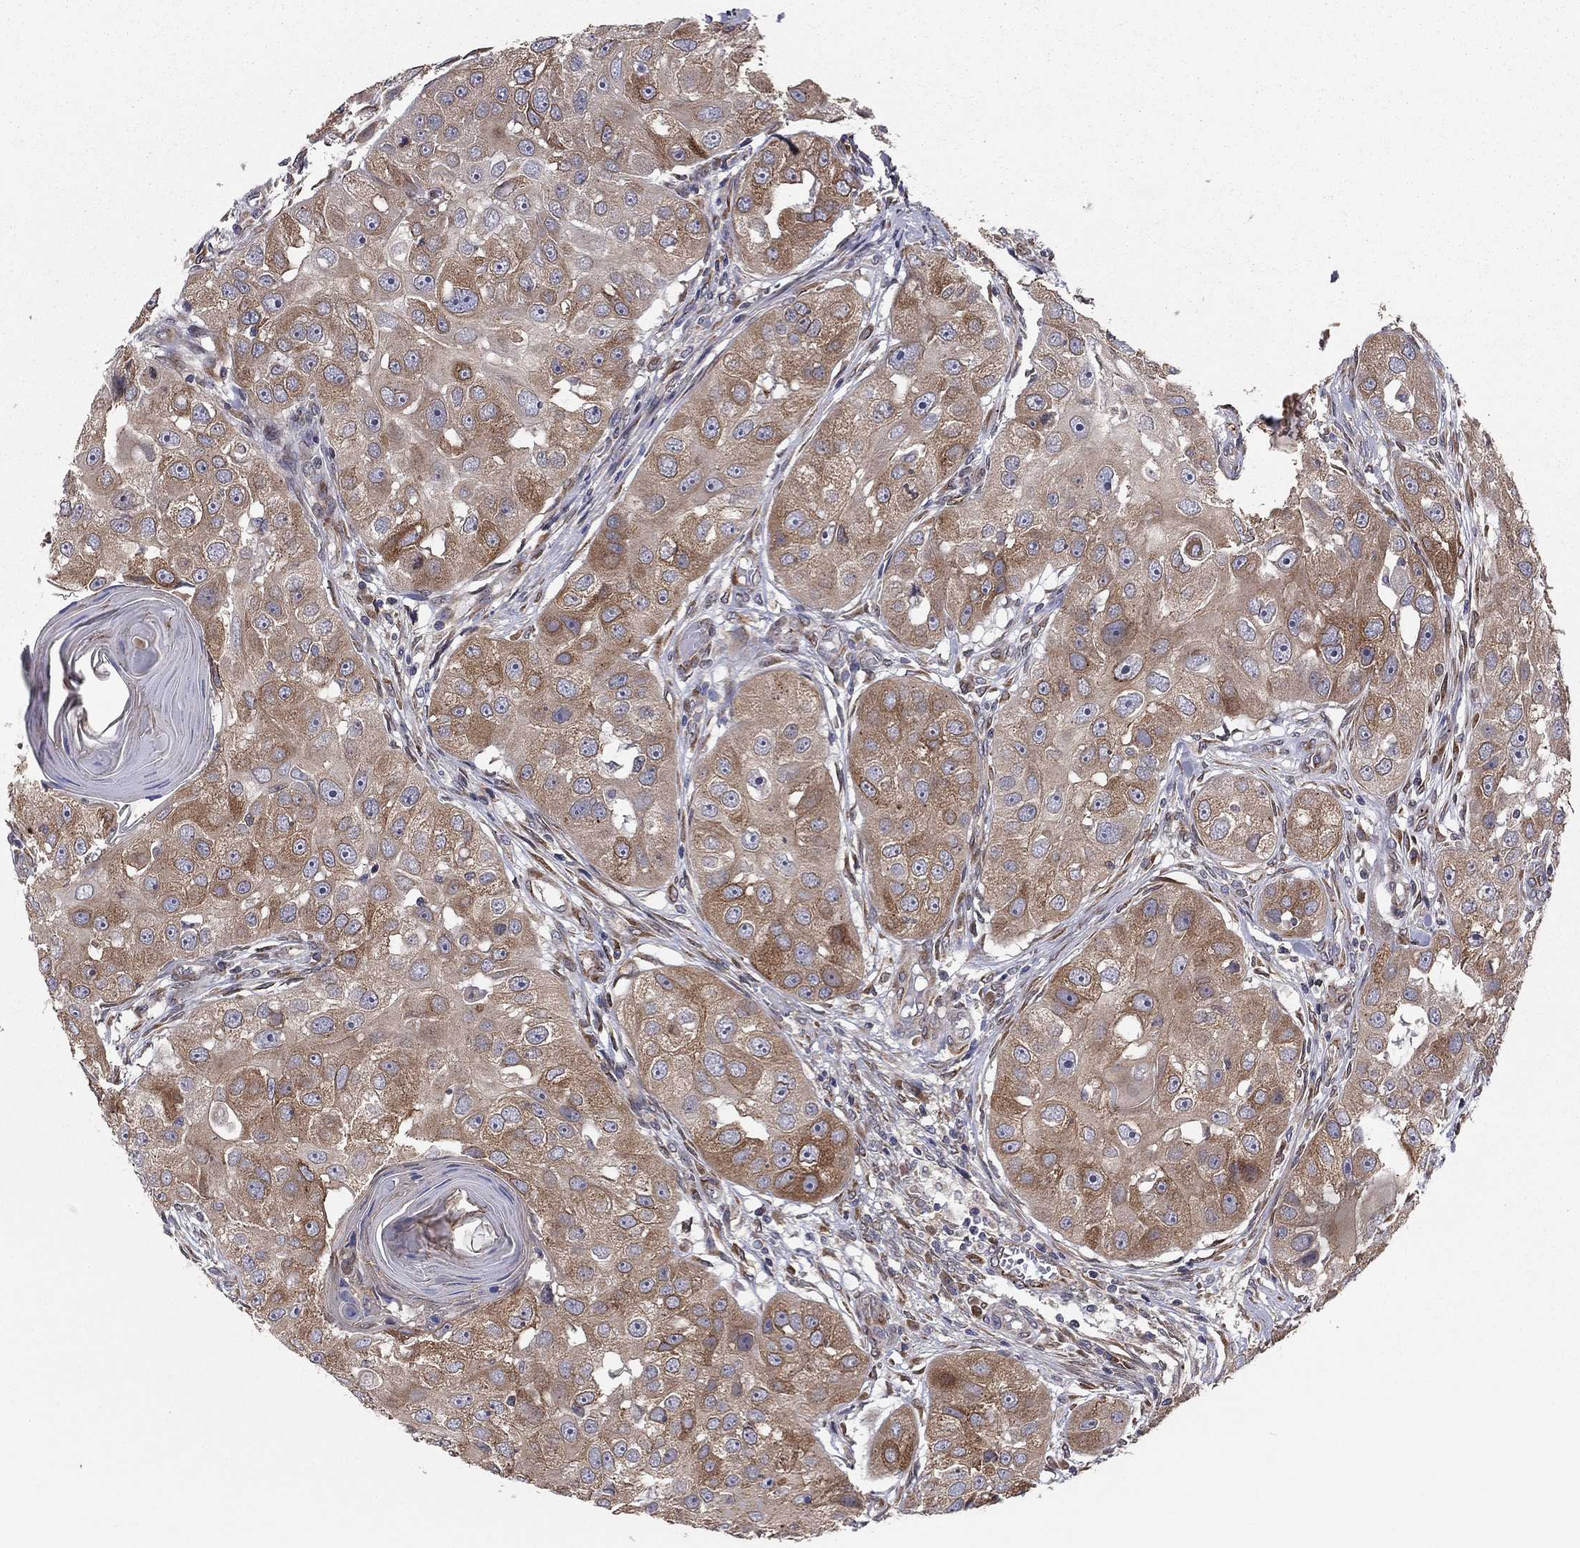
{"staining": {"intensity": "moderate", "quantity": ">75%", "location": "cytoplasmic/membranous"}, "tissue": "head and neck cancer", "cell_type": "Tumor cells", "image_type": "cancer", "snomed": [{"axis": "morphology", "description": "Normal tissue, NOS"}, {"axis": "morphology", "description": "Squamous cell carcinoma, NOS"}, {"axis": "topography", "description": "Skeletal muscle"}, {"axis": "topography", "description": "Head-Neck"}], "caption": "Immunohistochemistry (DAB (3,3'-diaminobenzidine)) staining of head and neck cancer demonstrates moderate cytoplasmic/membranous protein expression in approximately >75% of tumor cells.", "gene": "YIF1A", "patient": {"sex": "male", "age": 51}}